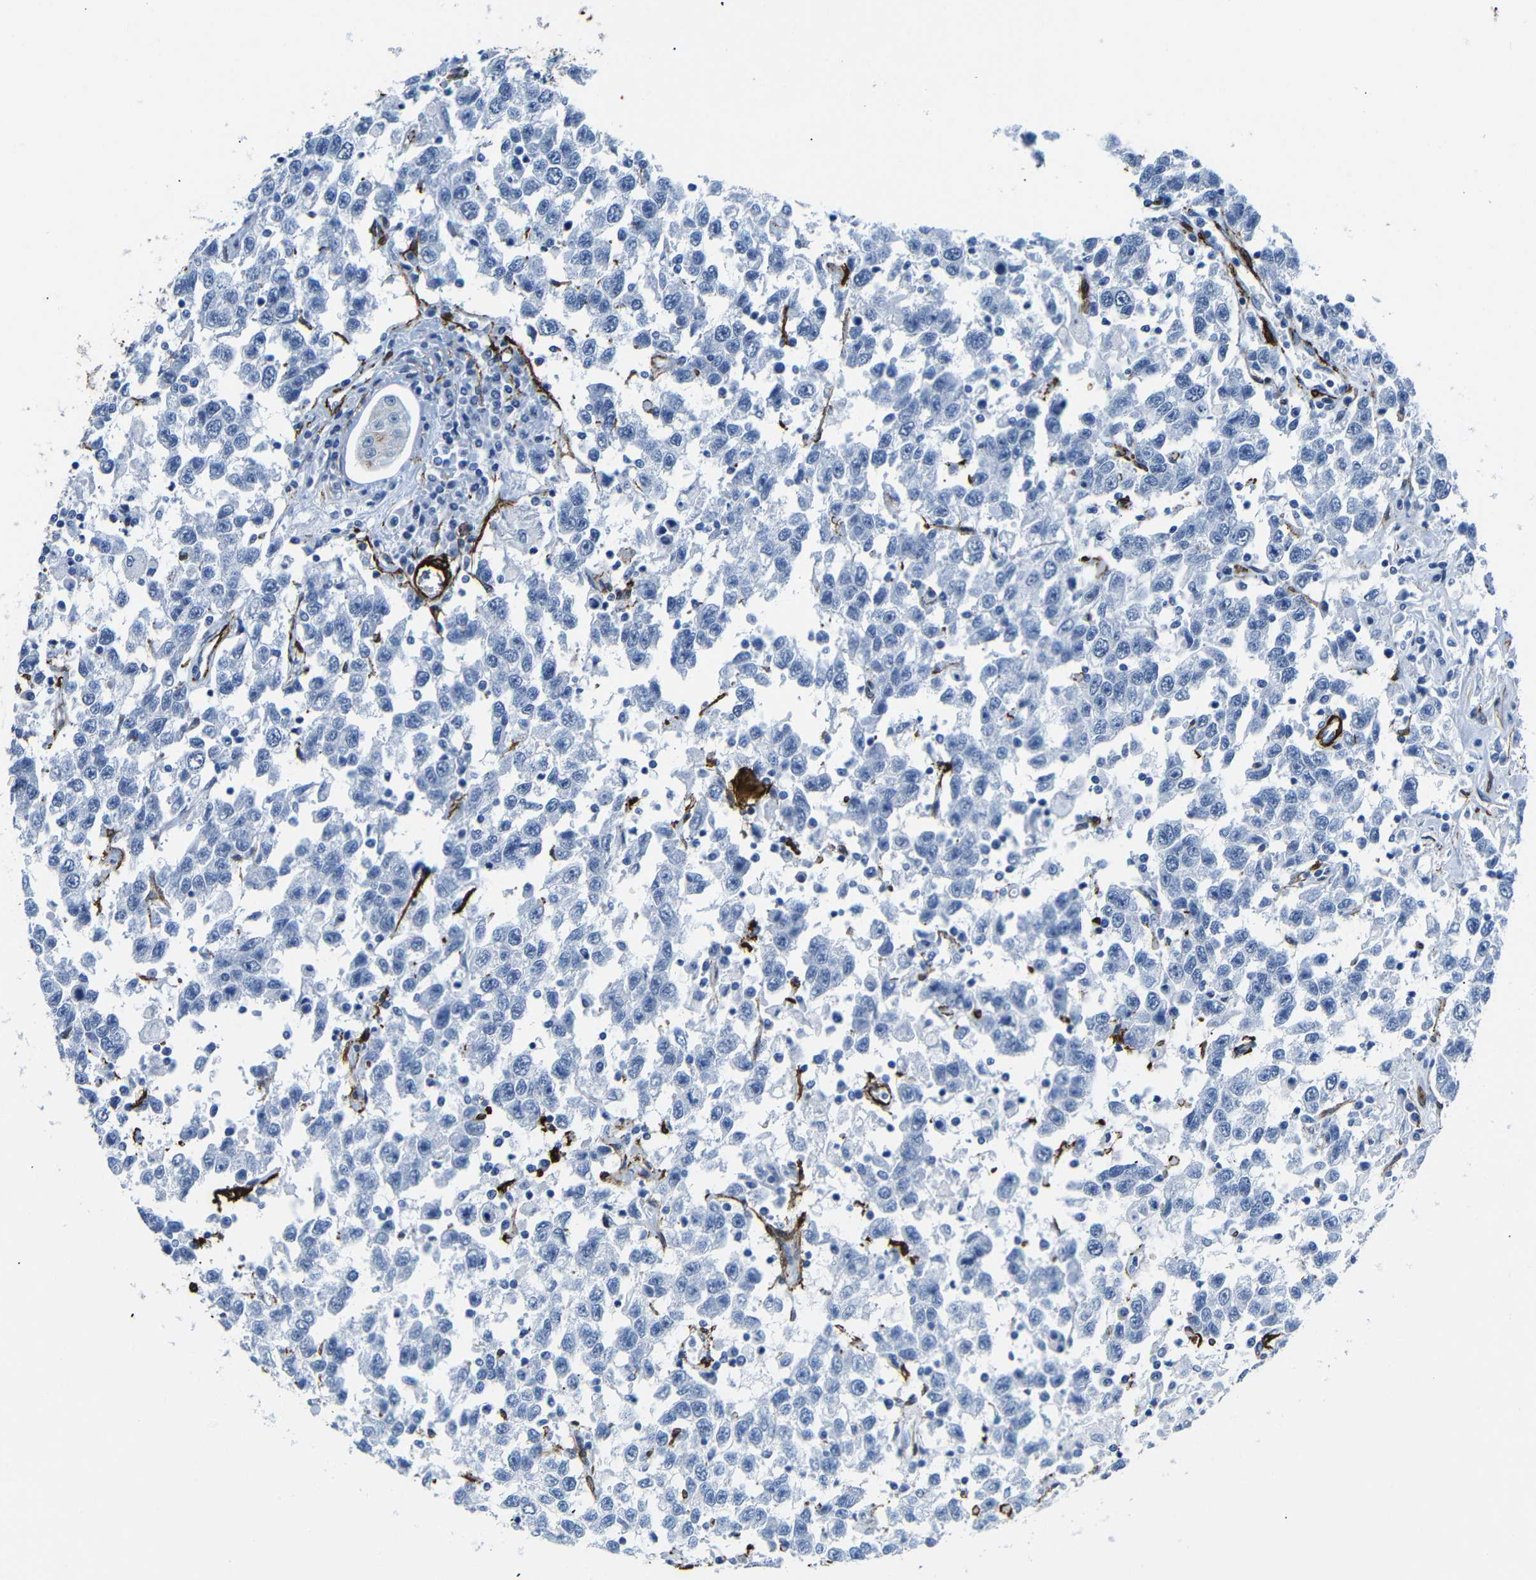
{"staining": {"intensity": "negative", "quantity": "none", "location": "none"}, "tissue": "testis cancer", "cell_type": "Tumor cells", "image_type": "cancer", "snomed": [{"axis": "morphology", "description": "Seminoma, NOS"}, {"axis": "topography", "description": "Testis"}], "caption": "The immunohistochemistry histopathology image has no significant positivity in tumor cells of seminoma (testis) tissue.", "gene": "ACTA2", "patient": {"sex": "male", "age": 41}}